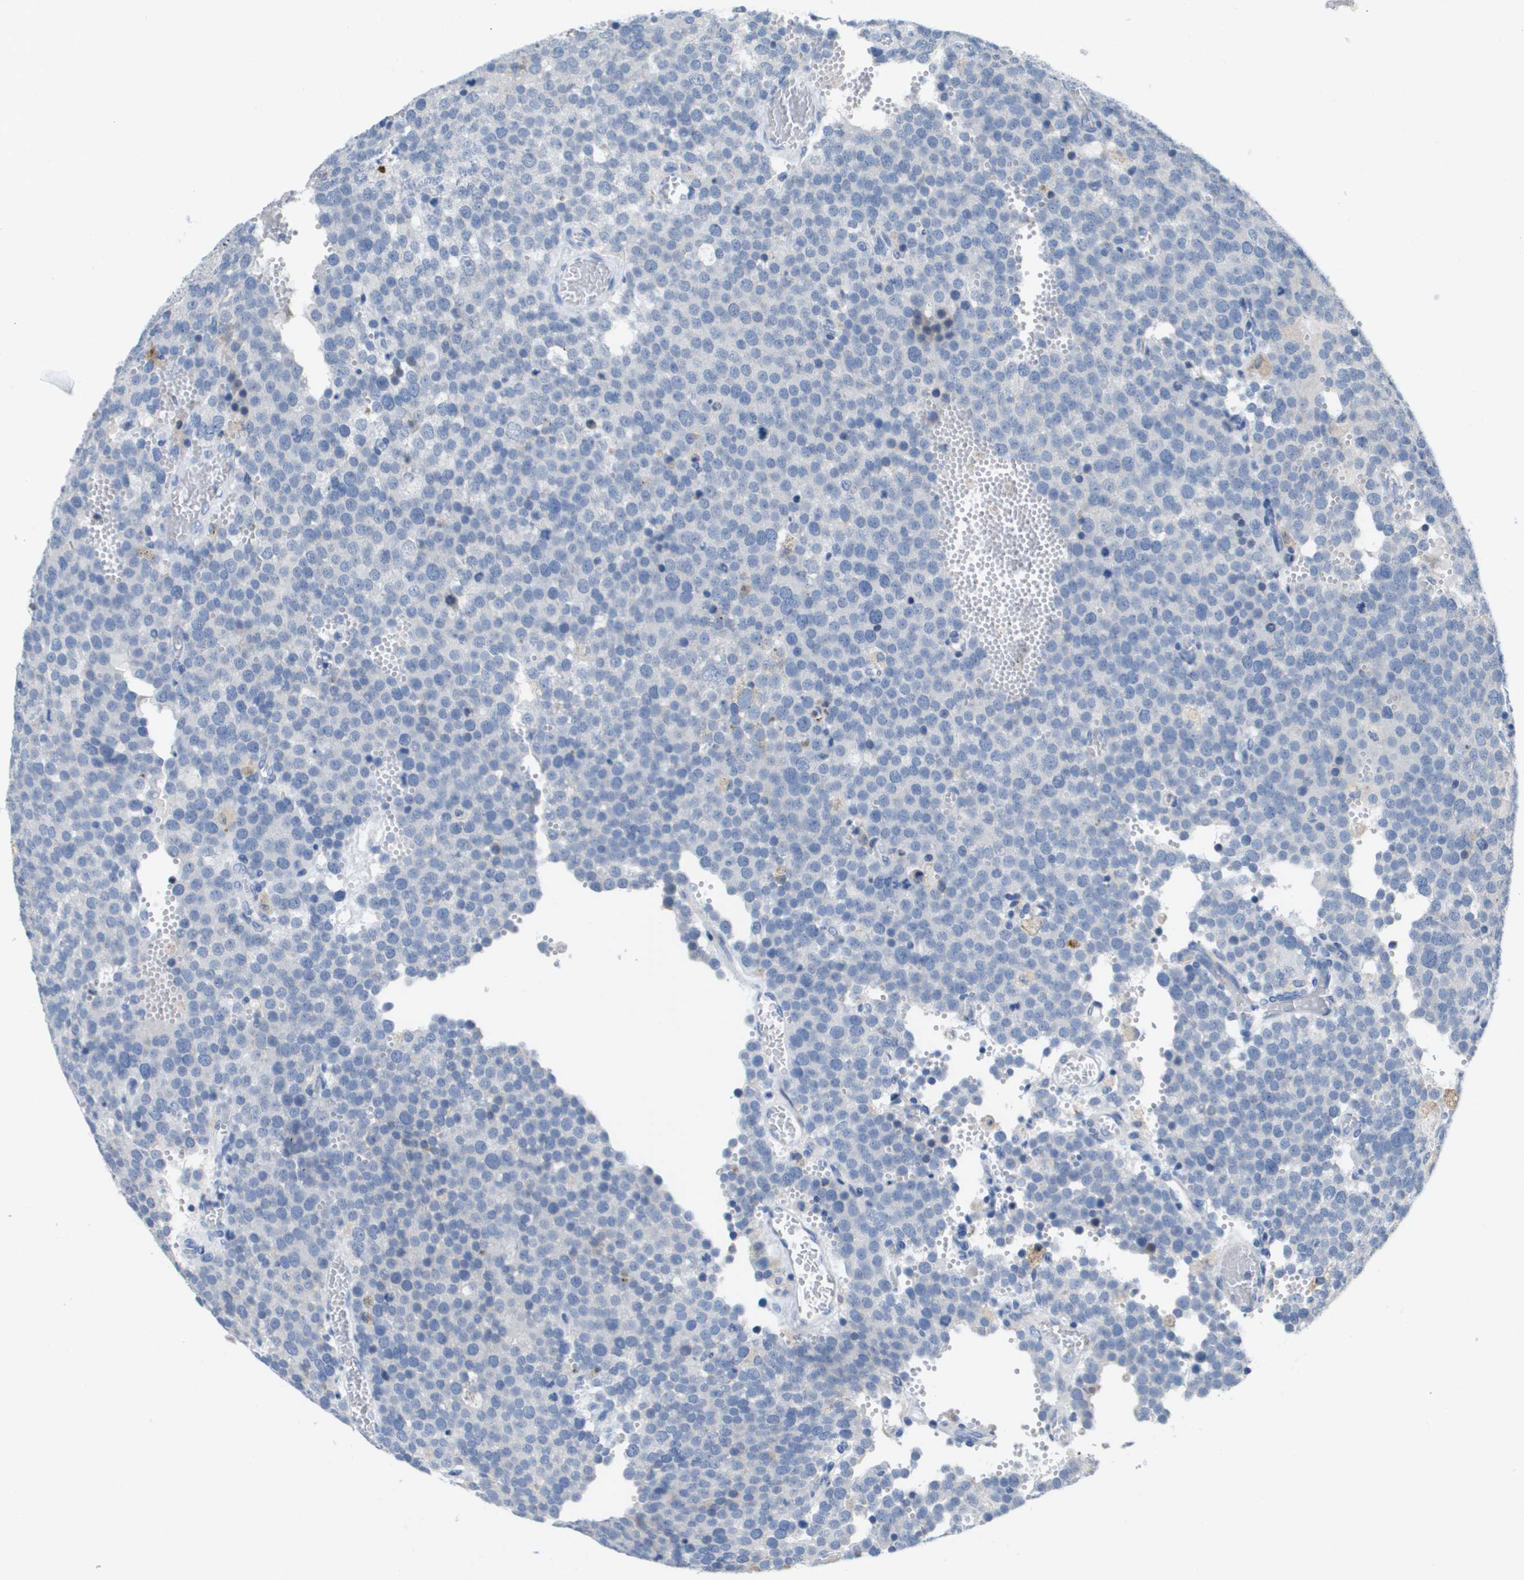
{"staining": {"intensity": "negative", "quantity": "none", "location": "none"}, "tissue": "testis cancer", "cell_type": "Tumor cells", "image_type": "cancer", "snomed": [{"axis": "morphology", "description": "Normal tissue, NOS"}, {"axis": "morphology", "description": "Seminoma, NOS"}, {"axis": "topography", "description": "Testis"}], "caption": "Seminoma (testis) was stained to show a protein in brown. There is no significant staining in tumor cells.", "gene": "CD3G", "patient": {"sex": "male", "age": 71}}